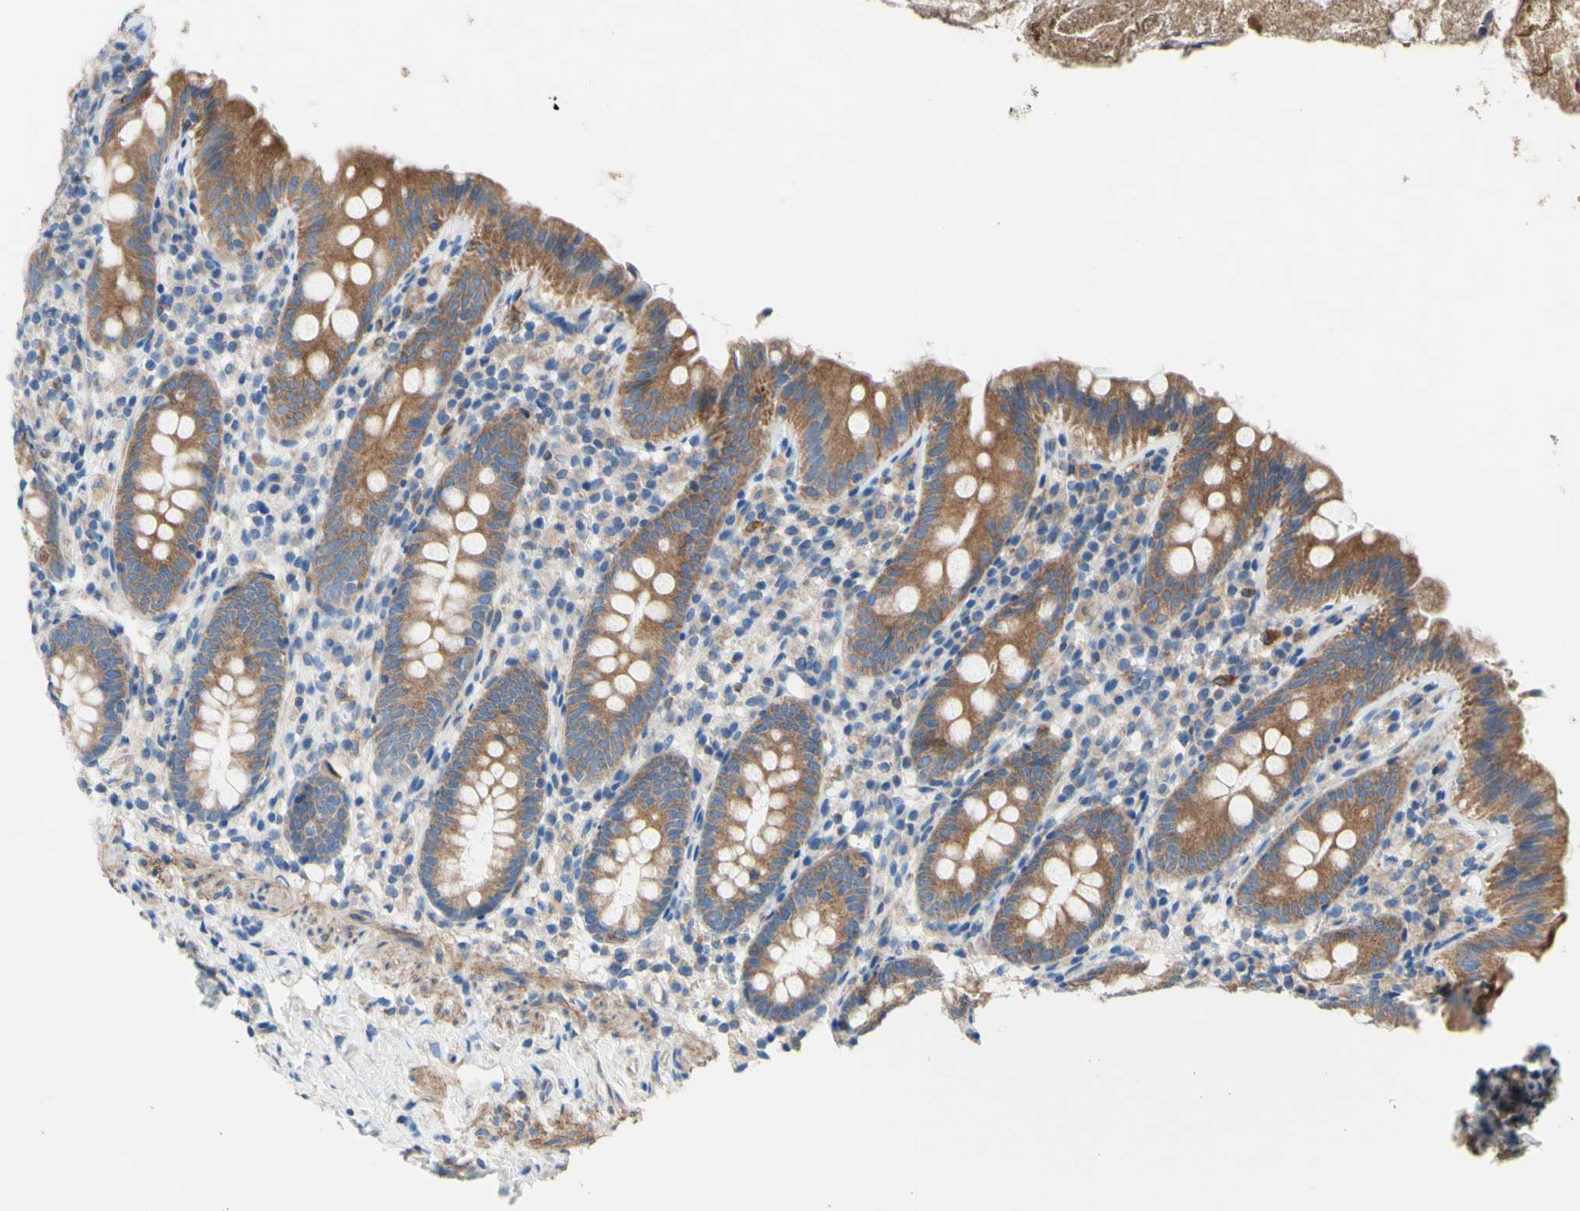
{"staining": {"intensity": "moderate", "quantity": ">75%", "location": "cytoplasmic/membranous"}, "tissue": "appendix", "cell_type": "Glandular cells", "image_type": "normal", "snomed": [{"axis": "morphology", "description": "Normal tissue, NOS"}, {"axis": "topography", "description": "Appendix"}], "caption": "Appendix stained with immunohistochemistry exhibits moderate cytoplasmic/membranous positivity in approximately >75% of glandular cells.", "gene": "RETREG2", "patient": {"sex": "male", "age": 52}}